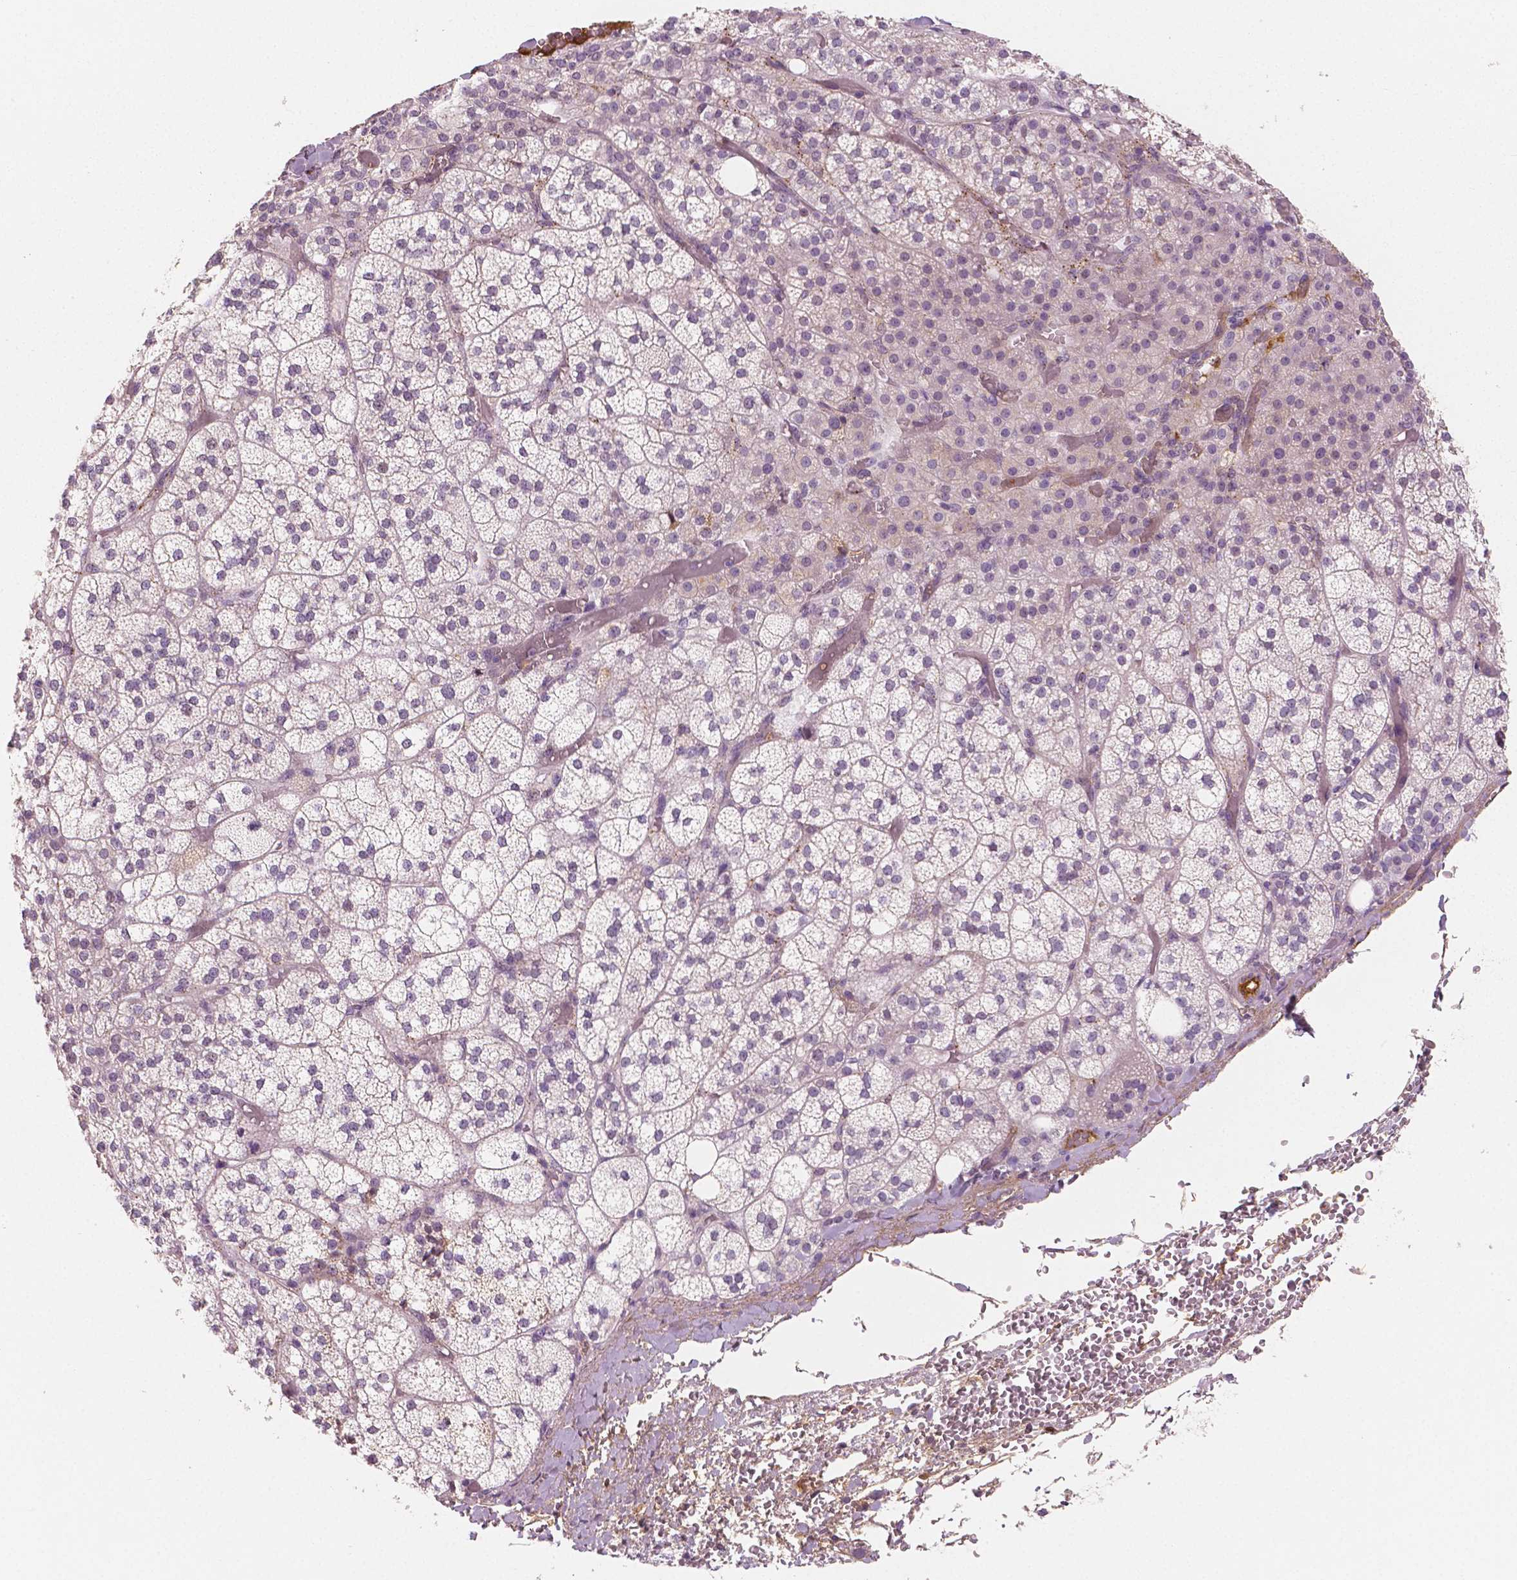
{"staining": {"intensity": "negative", "quantity": "none", "location": "none"}, "tissue": "adrenal gland", "cell_type": "Glandular cells", "image_type": "normal", "snomed": [{"axis": "morphology", "description": "Normal tissue, NOS"}, {"axis": "topography", "description": "Adrenal gland"}], "caption": "This is an immunohistochemistry histopathology image of normal adrenal gland. There is no expression in glandular cells.", "gene": "APOA4", "patient": {"sex": "female", "age": 60}}